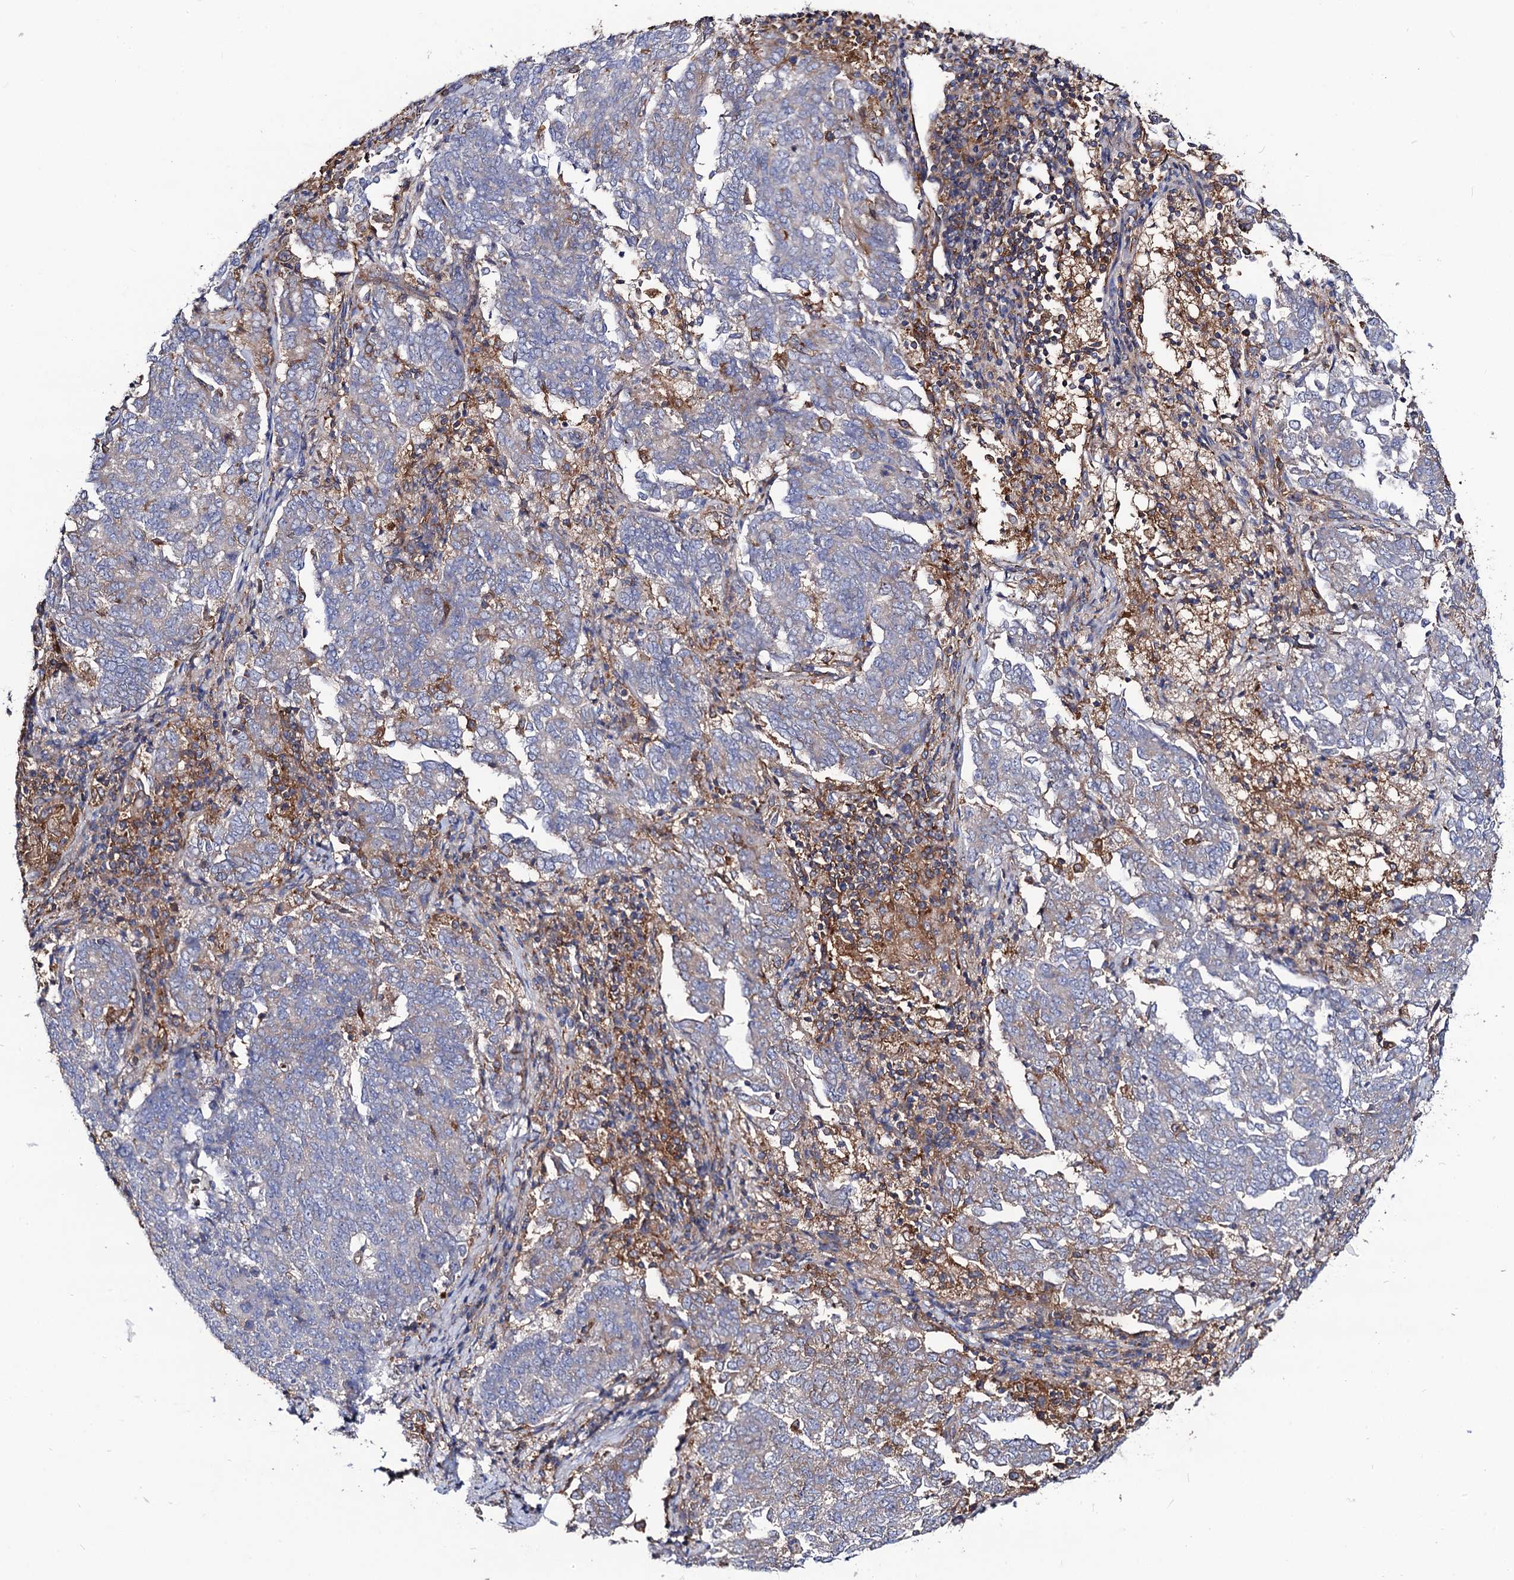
{"staining": {"intensity": "negative", "quantity": "none", "location": "none"}, "tissue": "endometrial cancer", "cell_type": "Tumor cells", "image_type": "cancer", "snomed": [{"axis": "morphology", "description": "Adenocarcinoma, NOS"}, {"axis": "topography", "description": "Endometrium"}], "caption": "Image shows no significant protein expression in tumor cells of endometrial adenocarcinoma.", "gene": "DYDC1", "patient": {"sex": "female", "age": 80}}